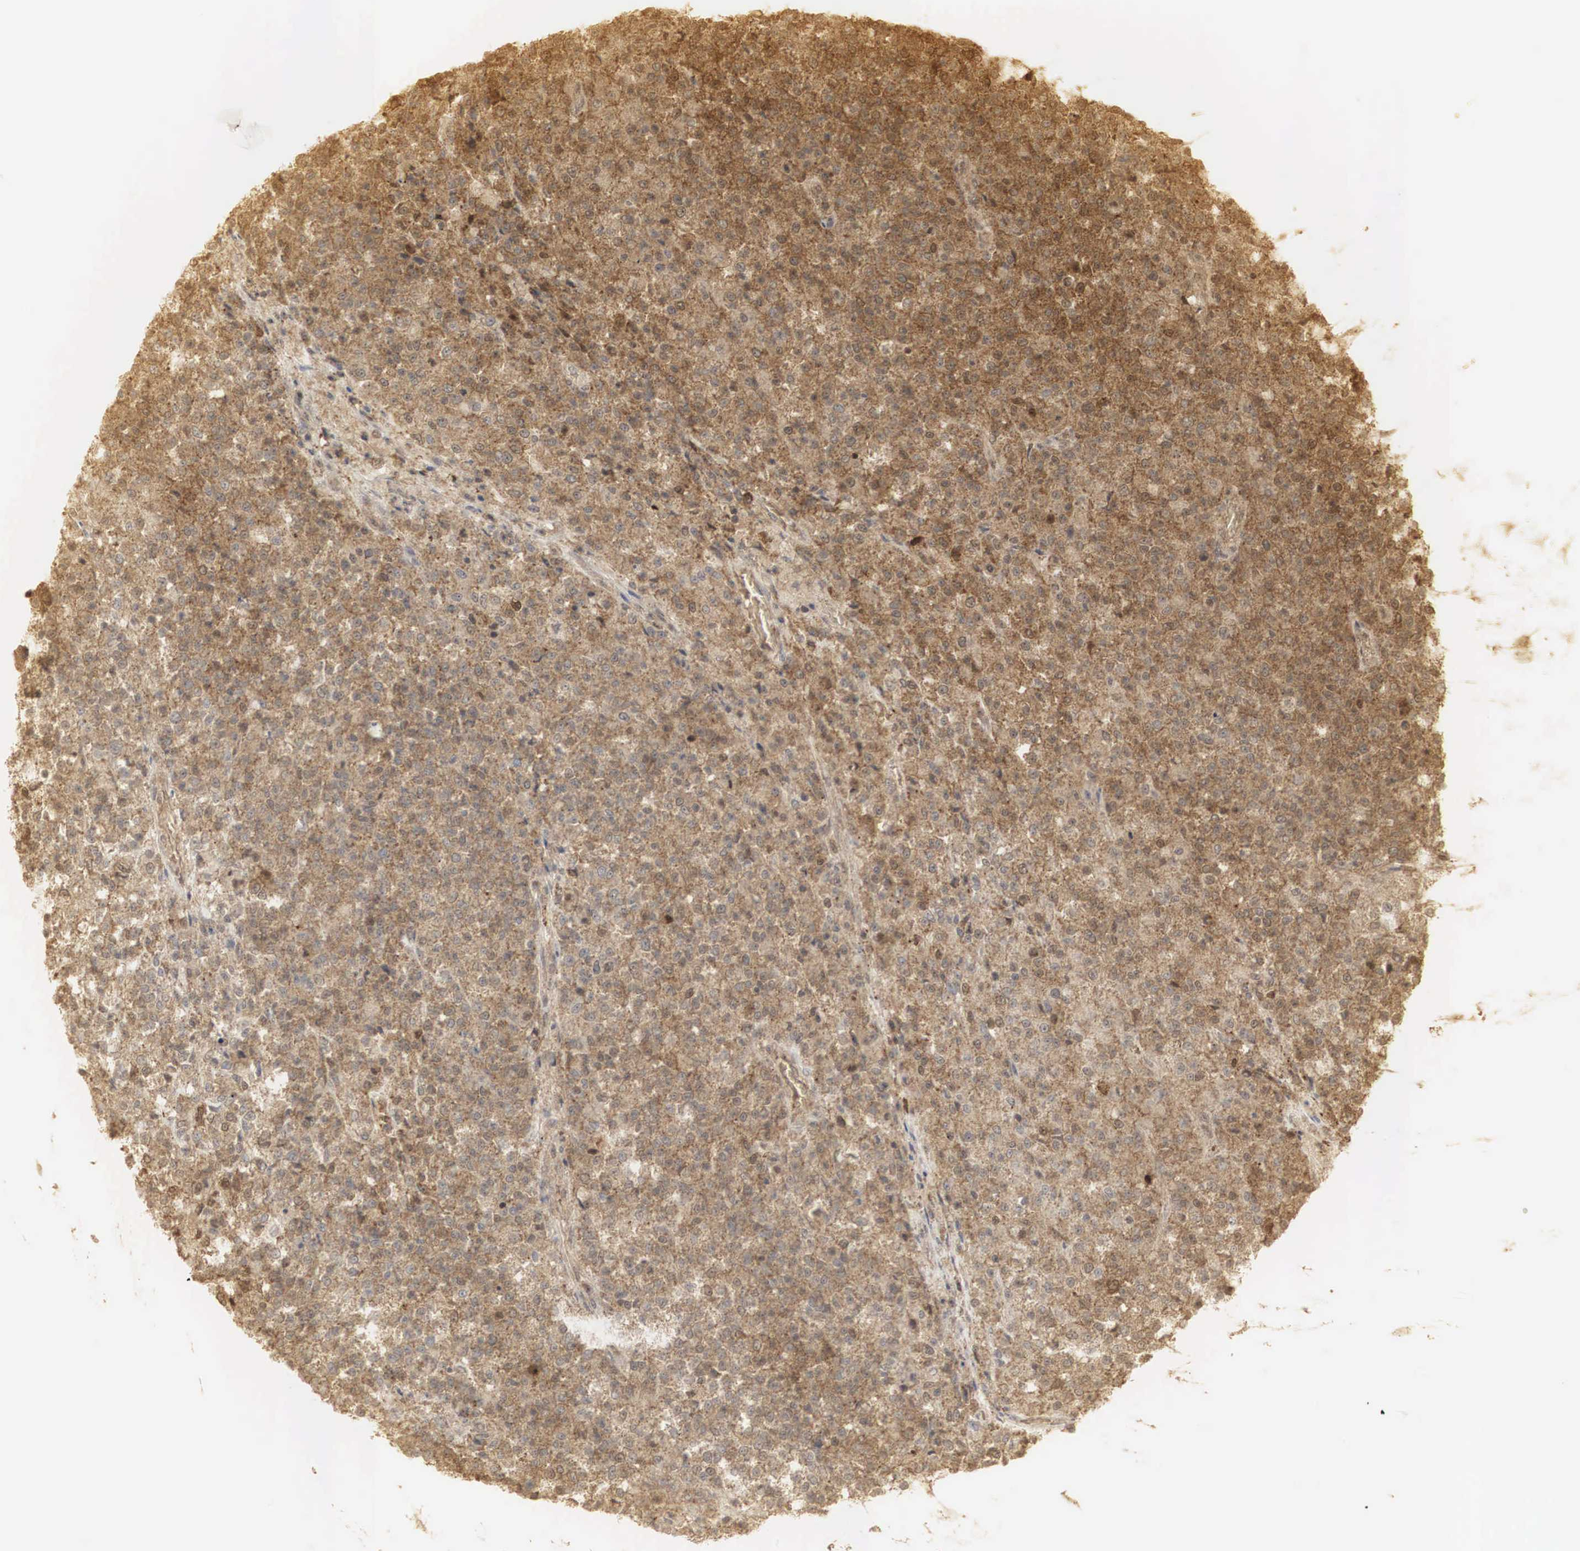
{"staining": {"intensity": "strong", "quantity": ">75%", "location": "cytoplasmic/membranous,nuclear"}, "tissue": "testis cancer", "cell_type": "Tumor cells", "image_type": "cancer", "snomed": [{"axis": "morphology", "description": "Seminoma, NOS"}, {"axis": "topography", "description": "Testis"}], "caption": "A photomicrograph of human testis cancer (seminoma) stained for a protein reveals strong cytoplasmic/membranous and nuclear brown staining in tumor cells. (brown staining indicates protein expression, while blue staining denotes nuclei).", "gene": "RNF113A", "patient": {"sex": "male", "age": 59}}